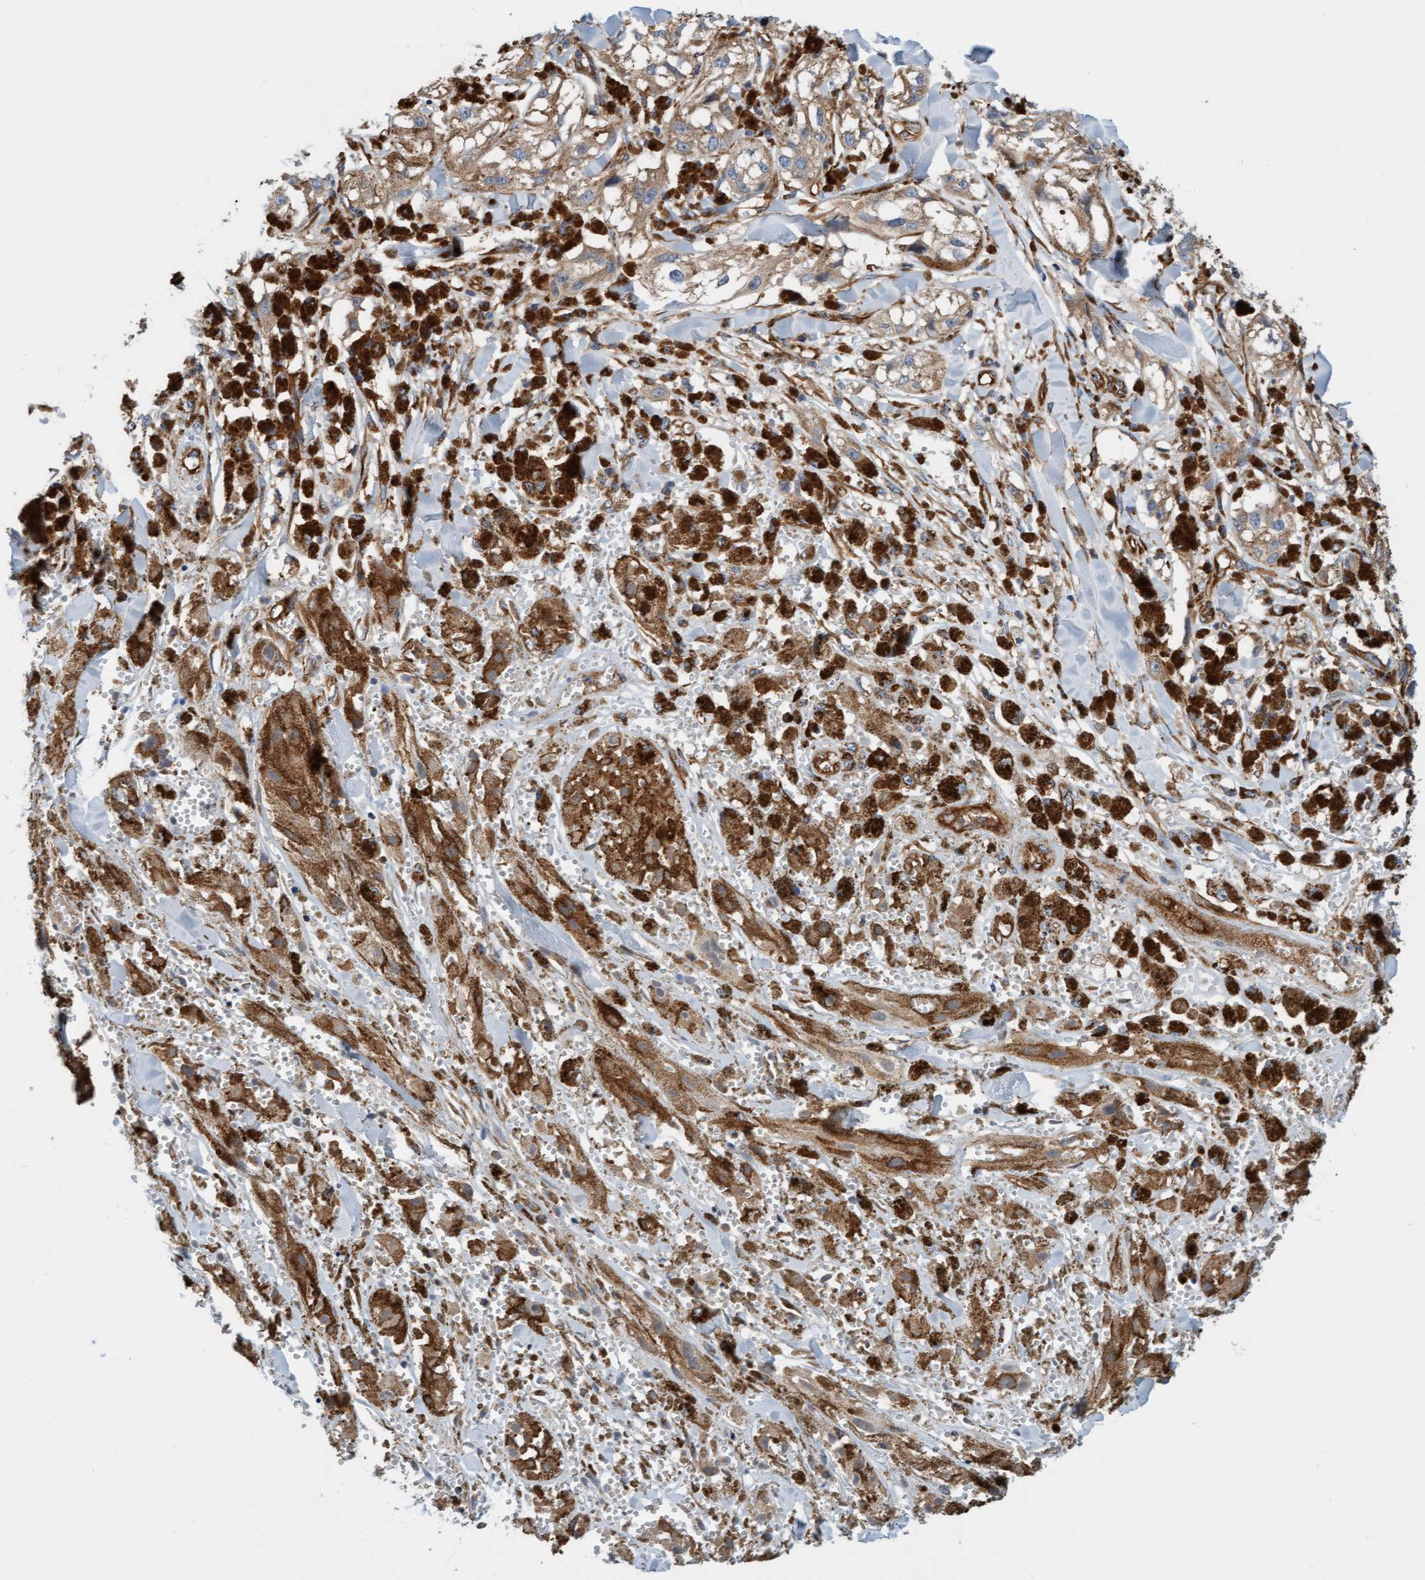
{"staining": {"intensity": "weak", "quantity": ">75%", "location": "cytoplasmic/membranous"}, "tissue": "melanoma", "cell_type": "Tumor cells", "image_type": "cancer", "snomed": [{"axis": "morphology", "description": "Malignant melanoma, NOS"}, {"axis": "topography", "description": "Skin"}], "caption": "This is a micrograph of immunohistochemistry staining of melanoma, which shows weak staining in the cytoplasmic/membranous of tumor cells.", "gene": "FMNL3", "patient": {"sex": "male", "age": 88}}